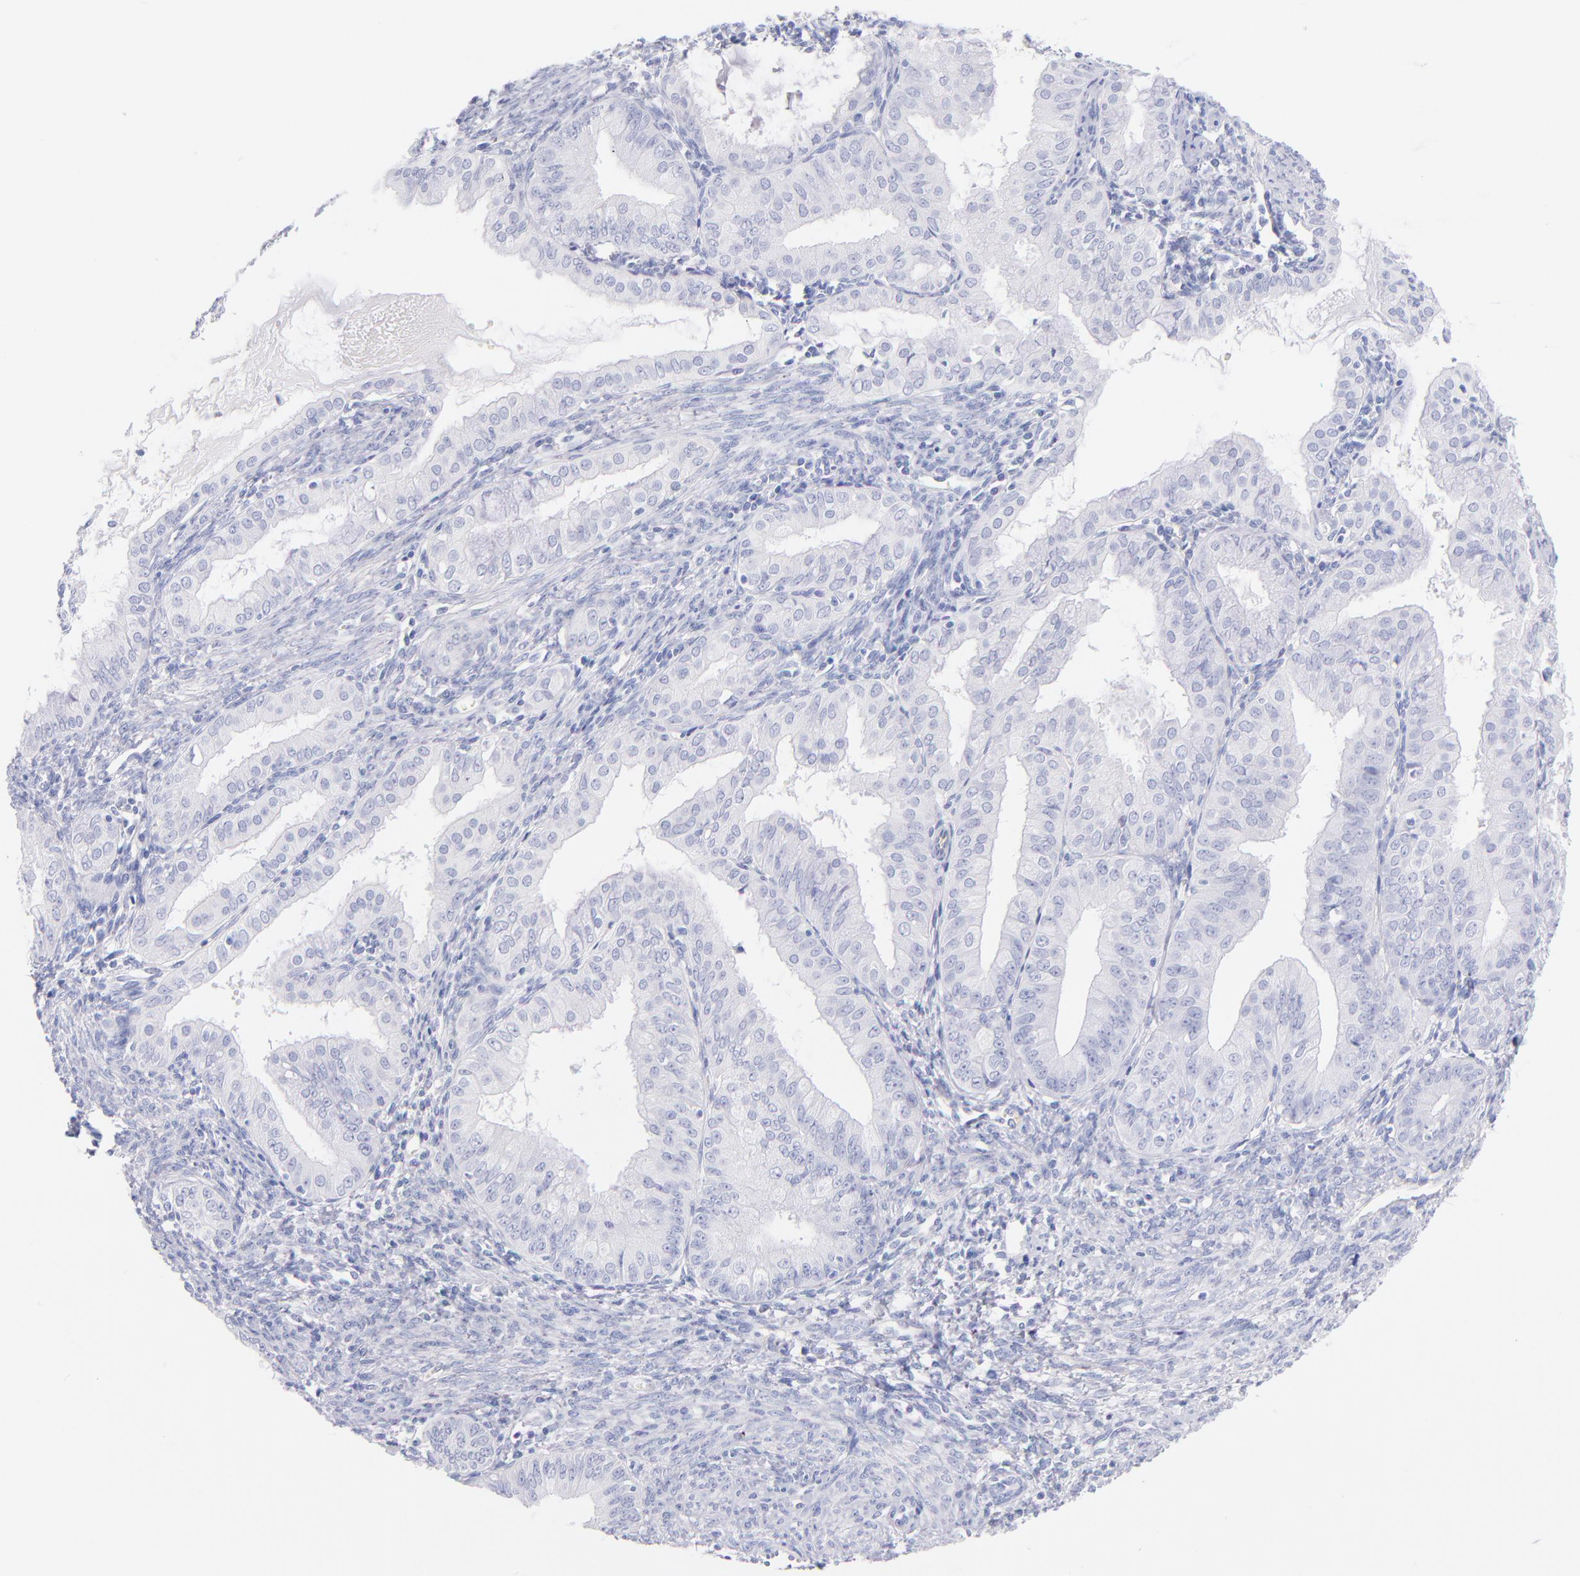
{"staining": {"intensity": "negative", "quantity": "none", "location": "none"}, "tissue": "endometrial cancer", "cell_type": "Tumor cells", "image_type": "cancer", "snomed": [{"axis": "morphology", "description": "Adenocarcinoma, NOS"}, {"axis": "topography", "description": "Endometrium"}], "caption": "High power microscopy micrograph of an immunohistochemistry (IHC) image of adenocarcinoma (endometrial), revealing no significant expression in tumor cells. The staining is performed using DAB (3,3'-diaminobenzidine) brown chromogen with nuclei counter-stained in using hematoxylin.", "gene": "HP", "patient": {"sex": "female", "age": 76}}